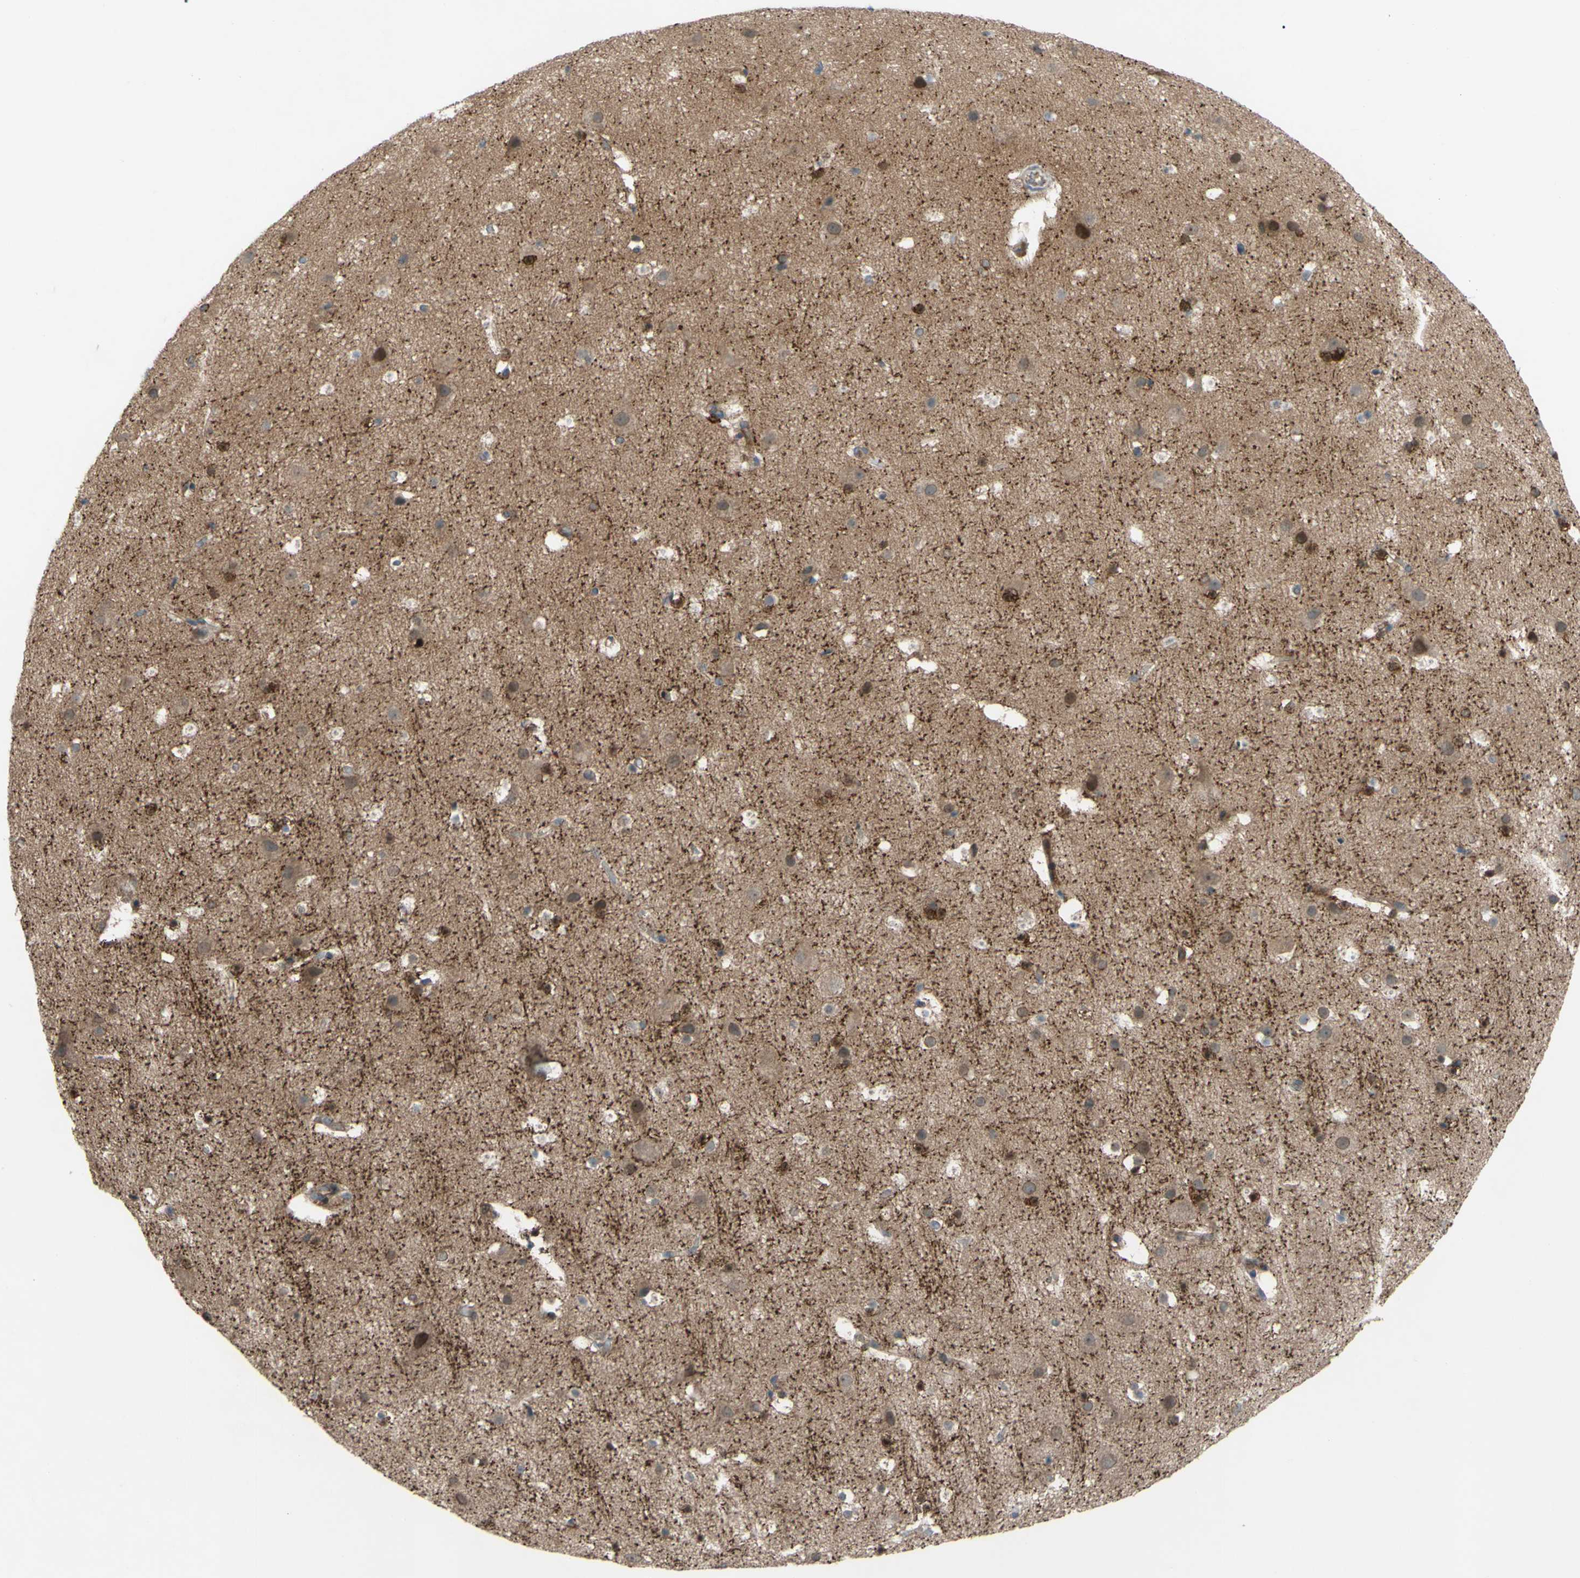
{"staining": {"intensity": "weak", "quantity": ">75%", "location": "cytoplasmic/membranous"}, "tissue": "cerebral cortex", "cell_type": "Endothelial cells", "image_type": "normal", "snomed": [{"axis": "morphology", "description": "Normal tissue, NOS"}, {"axis": "topography", "description": "Cerebral cortex"}], "caption": "Immunohistochemistry (IHC) histopathology image of normal cerebral cortex: human cerebral cortex stained using immunohistochemistry (IHC) demonstrates low levels of weak protein expression localized specifically in the cytoplasmic/membranous of endothelial cells, appearing as a cytoplasmic/membranous brown color.", "gene": "SHROOM4", "patient": {"sex": "male", "age": 45}}